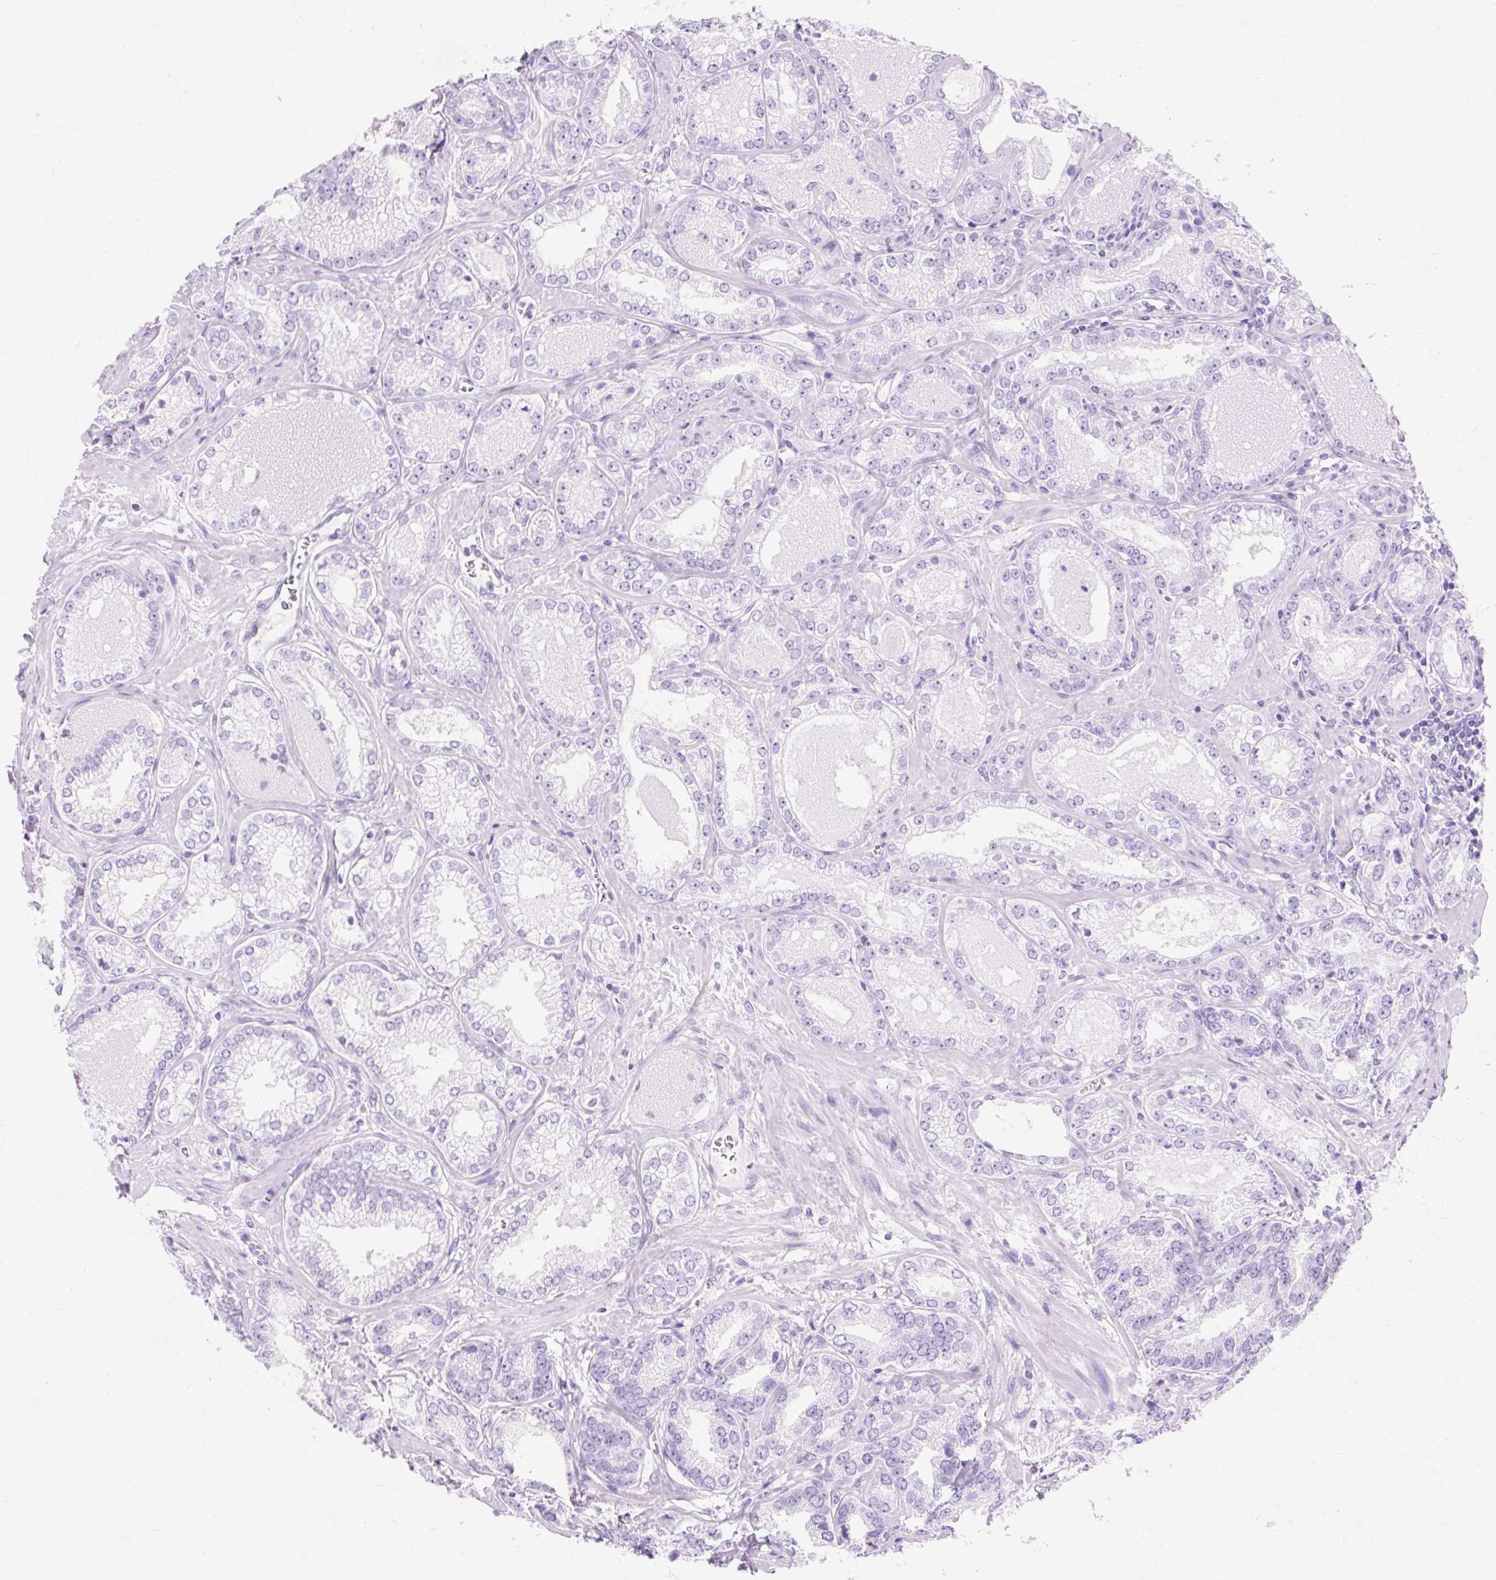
{"staining": {"intensity": "negative", "quantity": "none", "location": "none"}, "tissue": "prostate cancer", "cell_type": "Tumor cells", "image_type": "cancer", "snomed": [{"axis": "morphology", "description": "Adenocarcinoma, Medium grade"}, {"axis": "topography", "description": "Prostate"}], "caption": "A photomicrograph of human adenocarcinoma (medium-grade) (prostate) is negative for staining in tumor cells.", "gene": "MBP", "patient": {"sex": "male", "age": 57}}